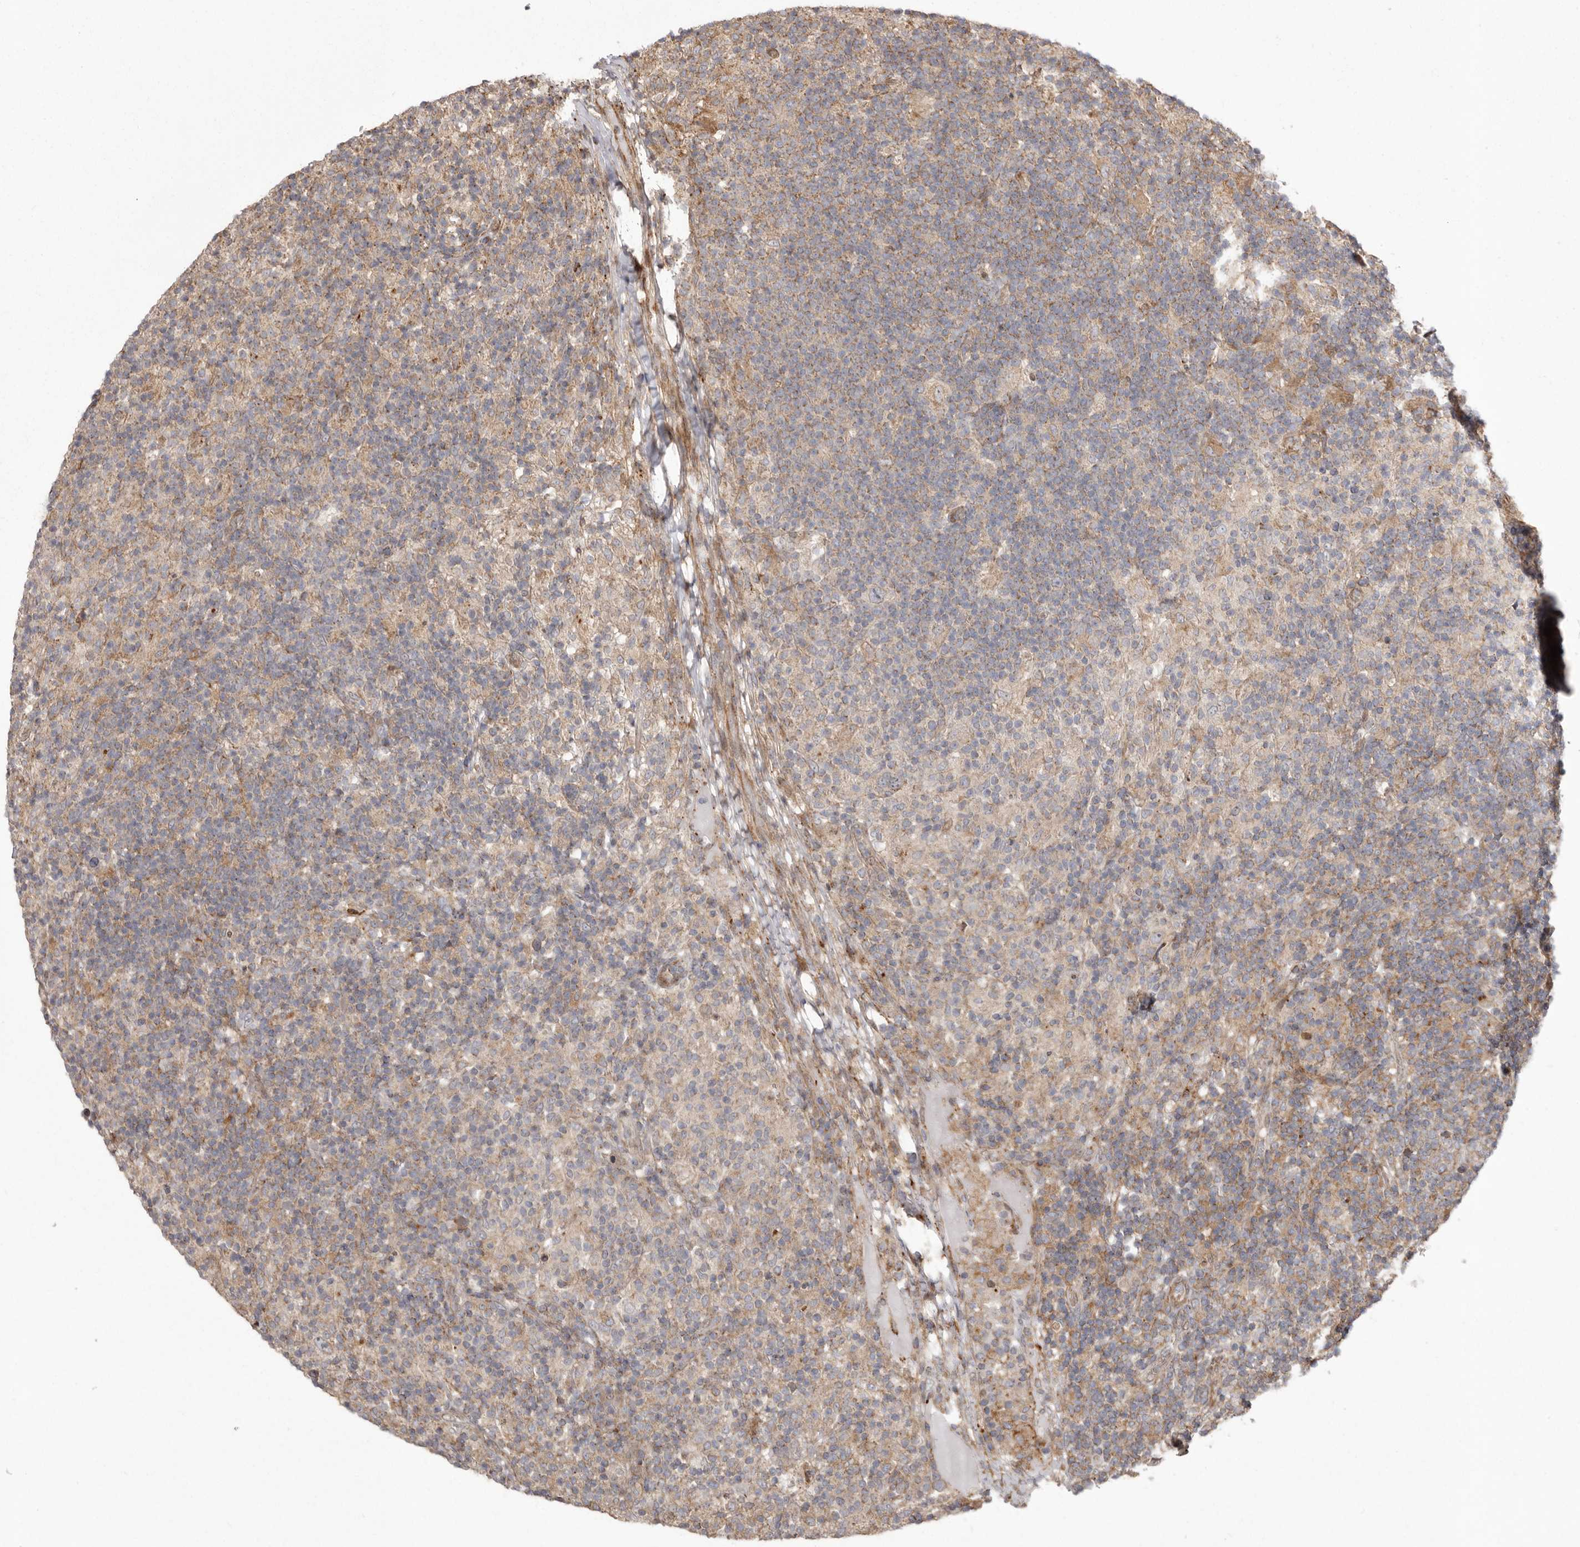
{"staining": {"intensity": "weak", "quantity": "25%-75%", "location": "cytoplasmic/membranous"}, "tissue": "lymphoma", "cell_type": "Tumor cells", "image_type": "cancer", "snomed": [{"axis": "morphology", "description": "Hodgkin's disease, NOS"}, {"axis": "topography", "description": "Lymph node"}], "caption": "Protein expression analysis of lymphoma shows weak cytoplasmic/membranous expression in approximately 25%-75% of tumor cells. (Brightfield microscopy of DAB IHC at high magnification).", "gene": "NUP43", "patient": {"sex": "male", "age": 70}}